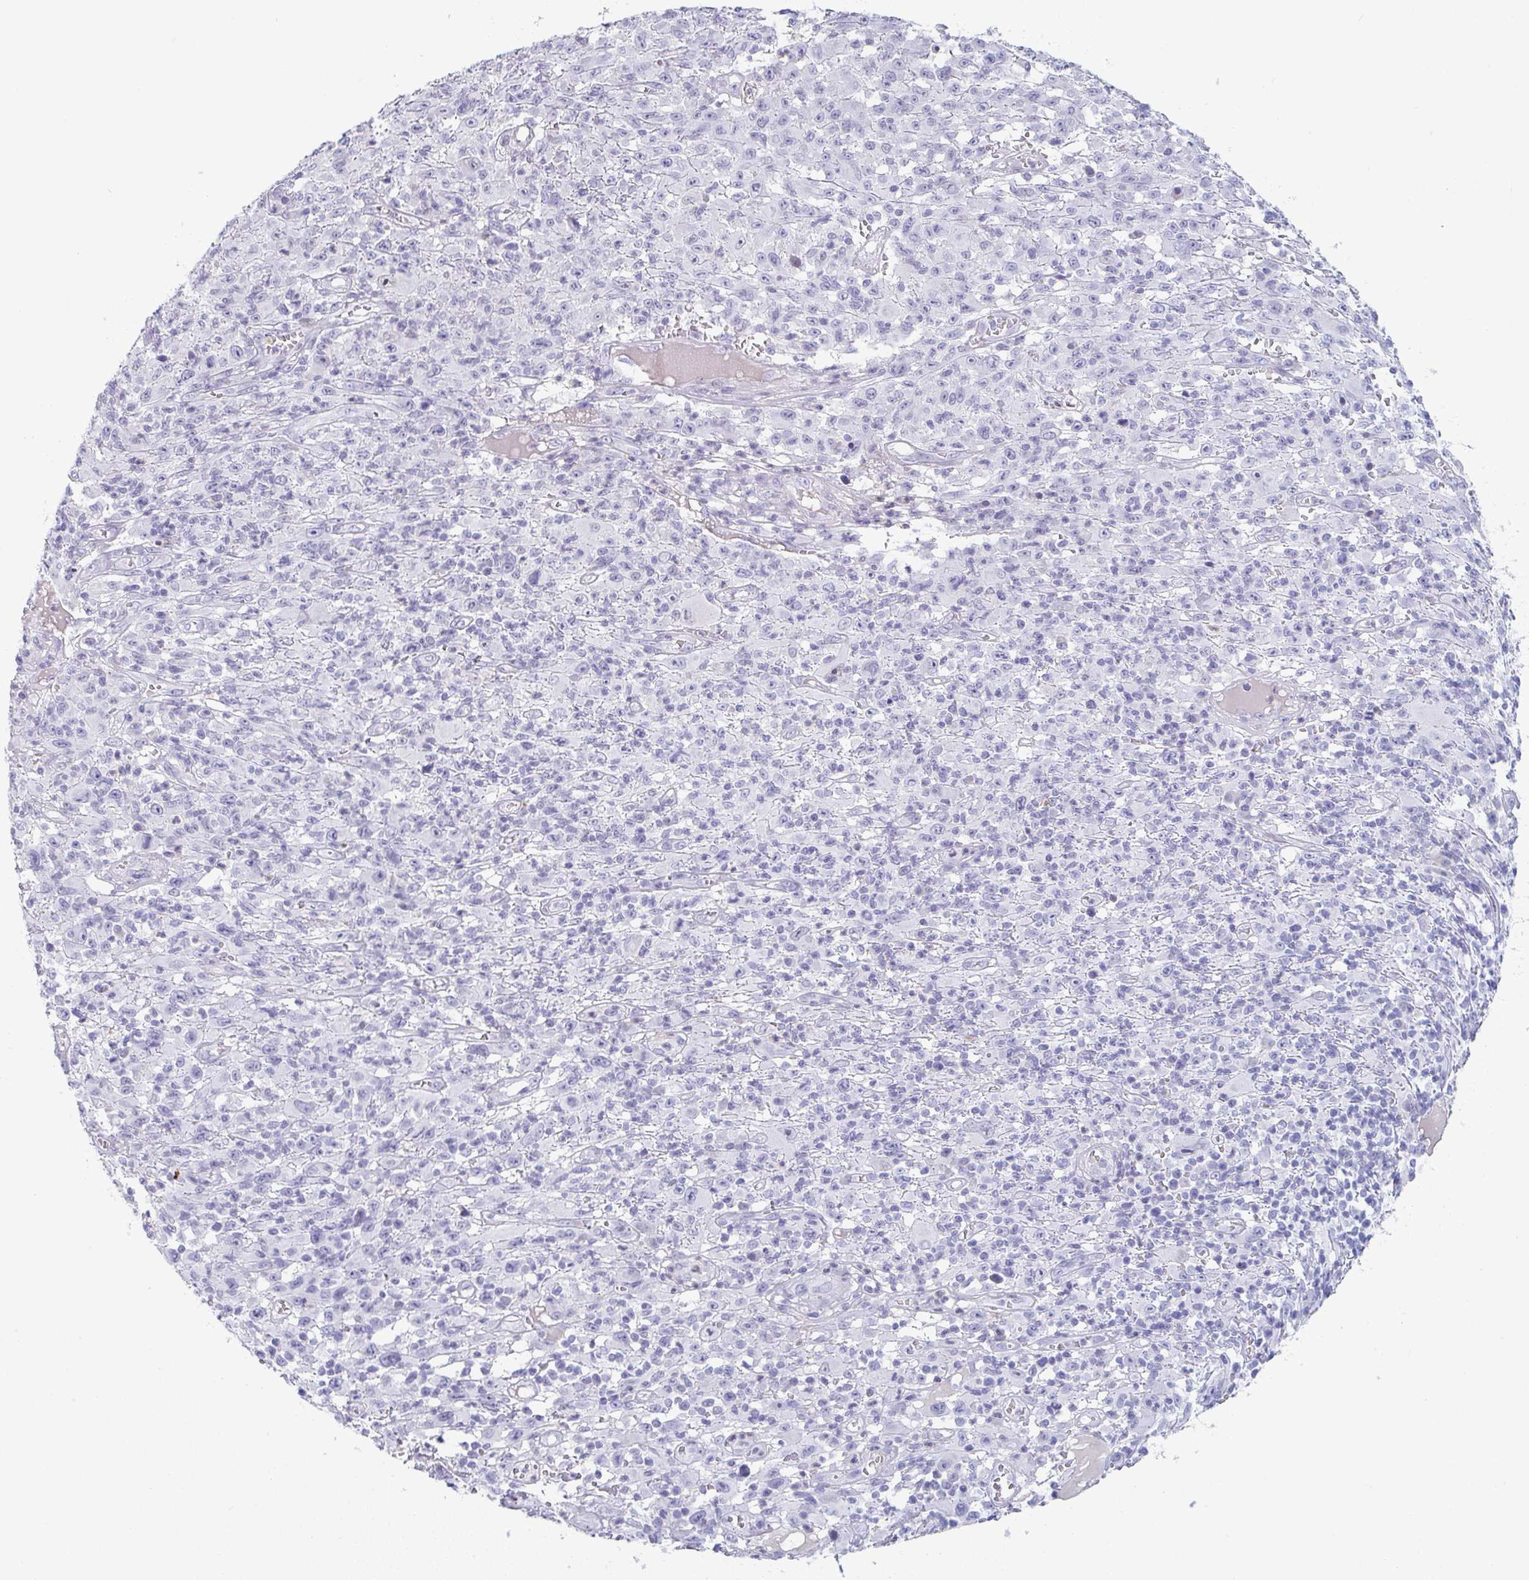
{"staining": {"intensity": "negative", "quantity": "none", "location": "none"}, "tissue": "melanoma", "cell_type": "Tumor cells", "image_type": "cancer", "snomed": [{"axis": "morphology", "description": "Malignant melanoma, NOS"}, {"axis": "topography", "description": "Skin"}], "caption": "A photomicrograph of human malignant melanoma is negative for staining in tumor cells. The staining was performed using DAB to visualize the protein expression in brown, while the nuclei were stained in blue with hematoxylin (Magnification: 20x).", "gene": "RUBCN", "patient": {"sex": "male", "age": 46}}